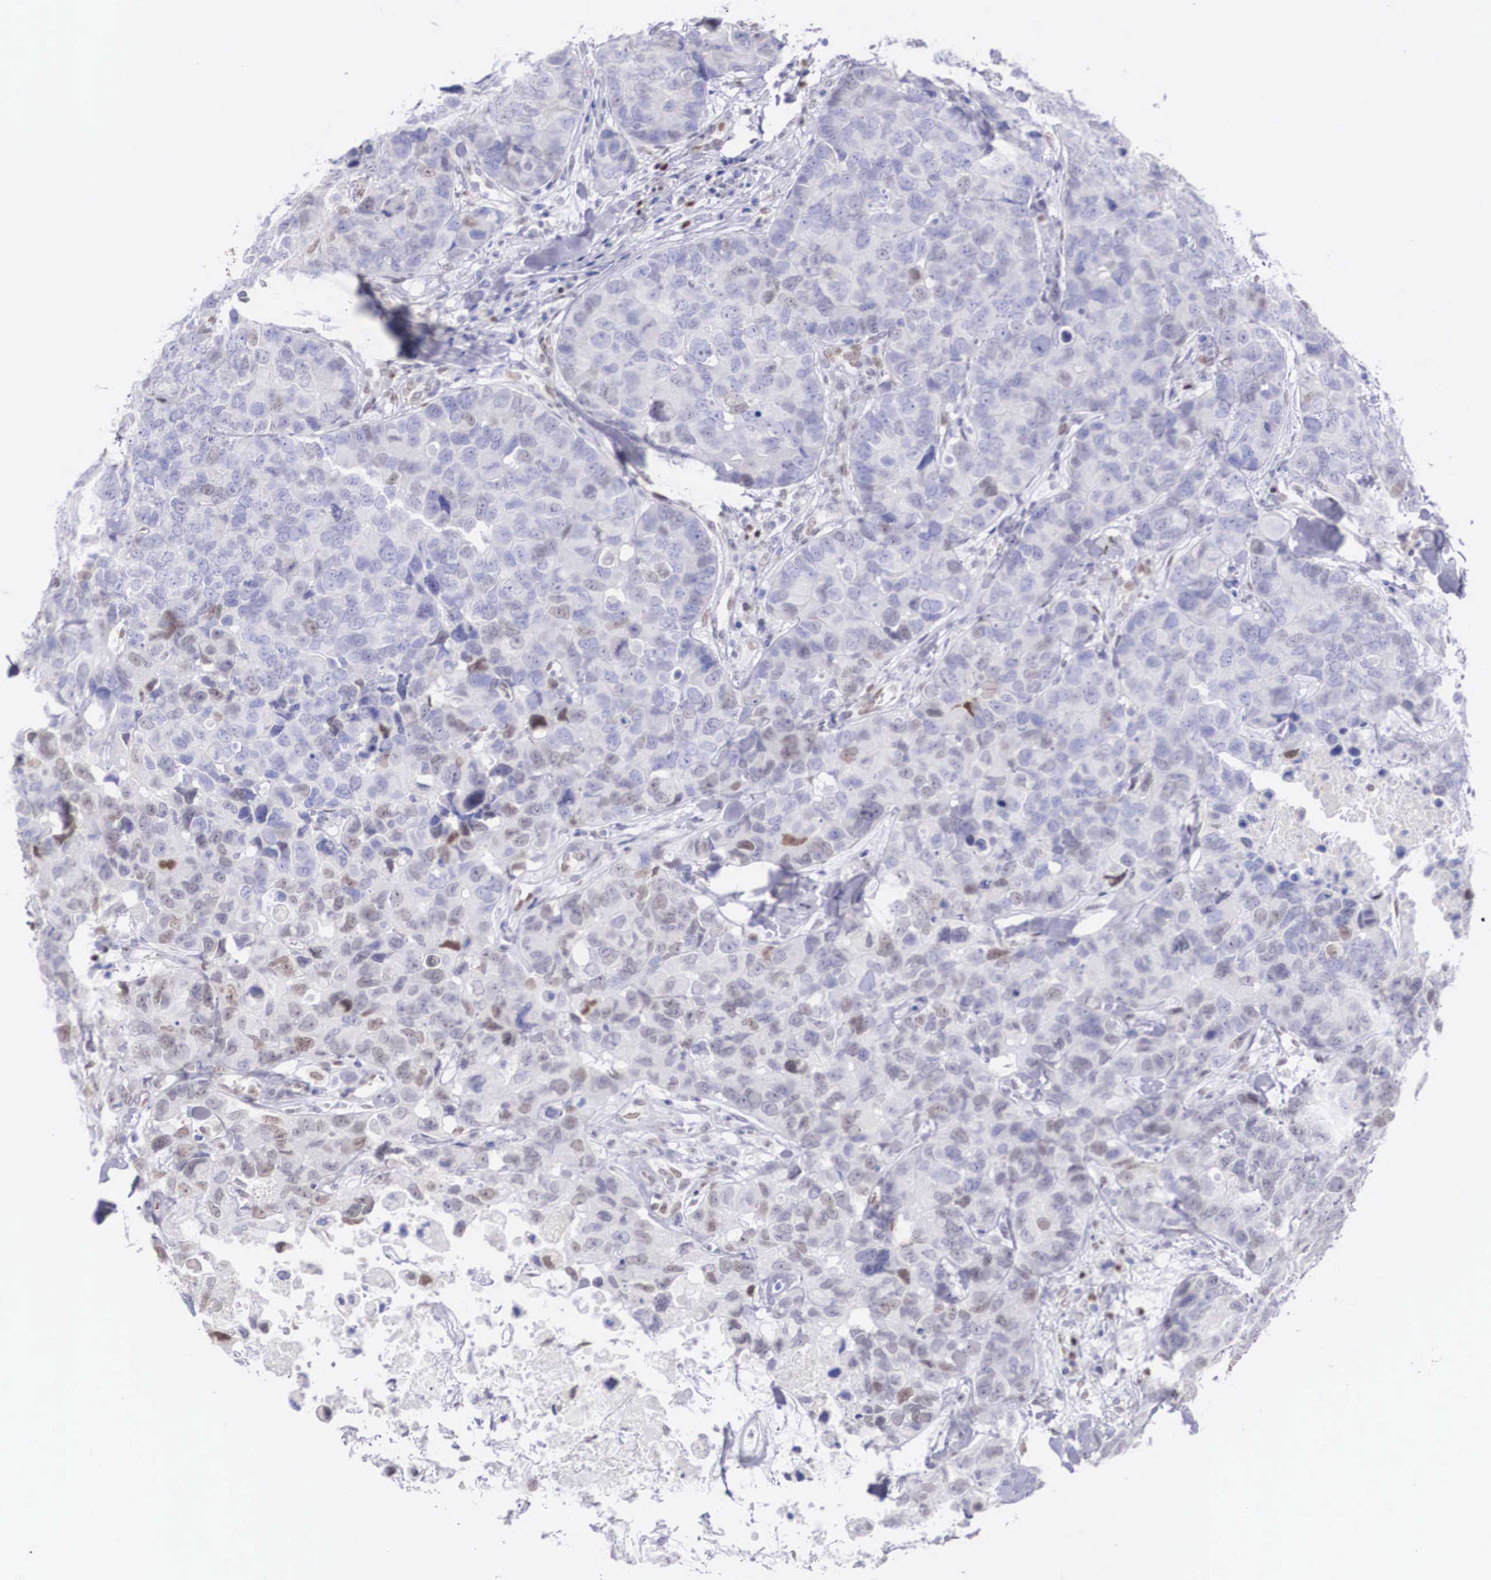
{"staining": {"intensity": "weak", "quantity": "<25%", "location": "nuclear"}, "tissue": "breast cancer", "cell_type": "Tumor cells", "image_type": "cancer", "snomed": [{"axis": "morphology", "description": "Duct carcinoma"}, {"axis": "topography", "description": "Breast"}], "caption": "A histopathology image of breast cancer stained for a protein reveals no brown staining in tumor cells. (DAB immunohistochemistry (IHC) with hematoxylin counter stain).", "gene": "HMGN5", "patient": {"sex": "female", "age": 91}}